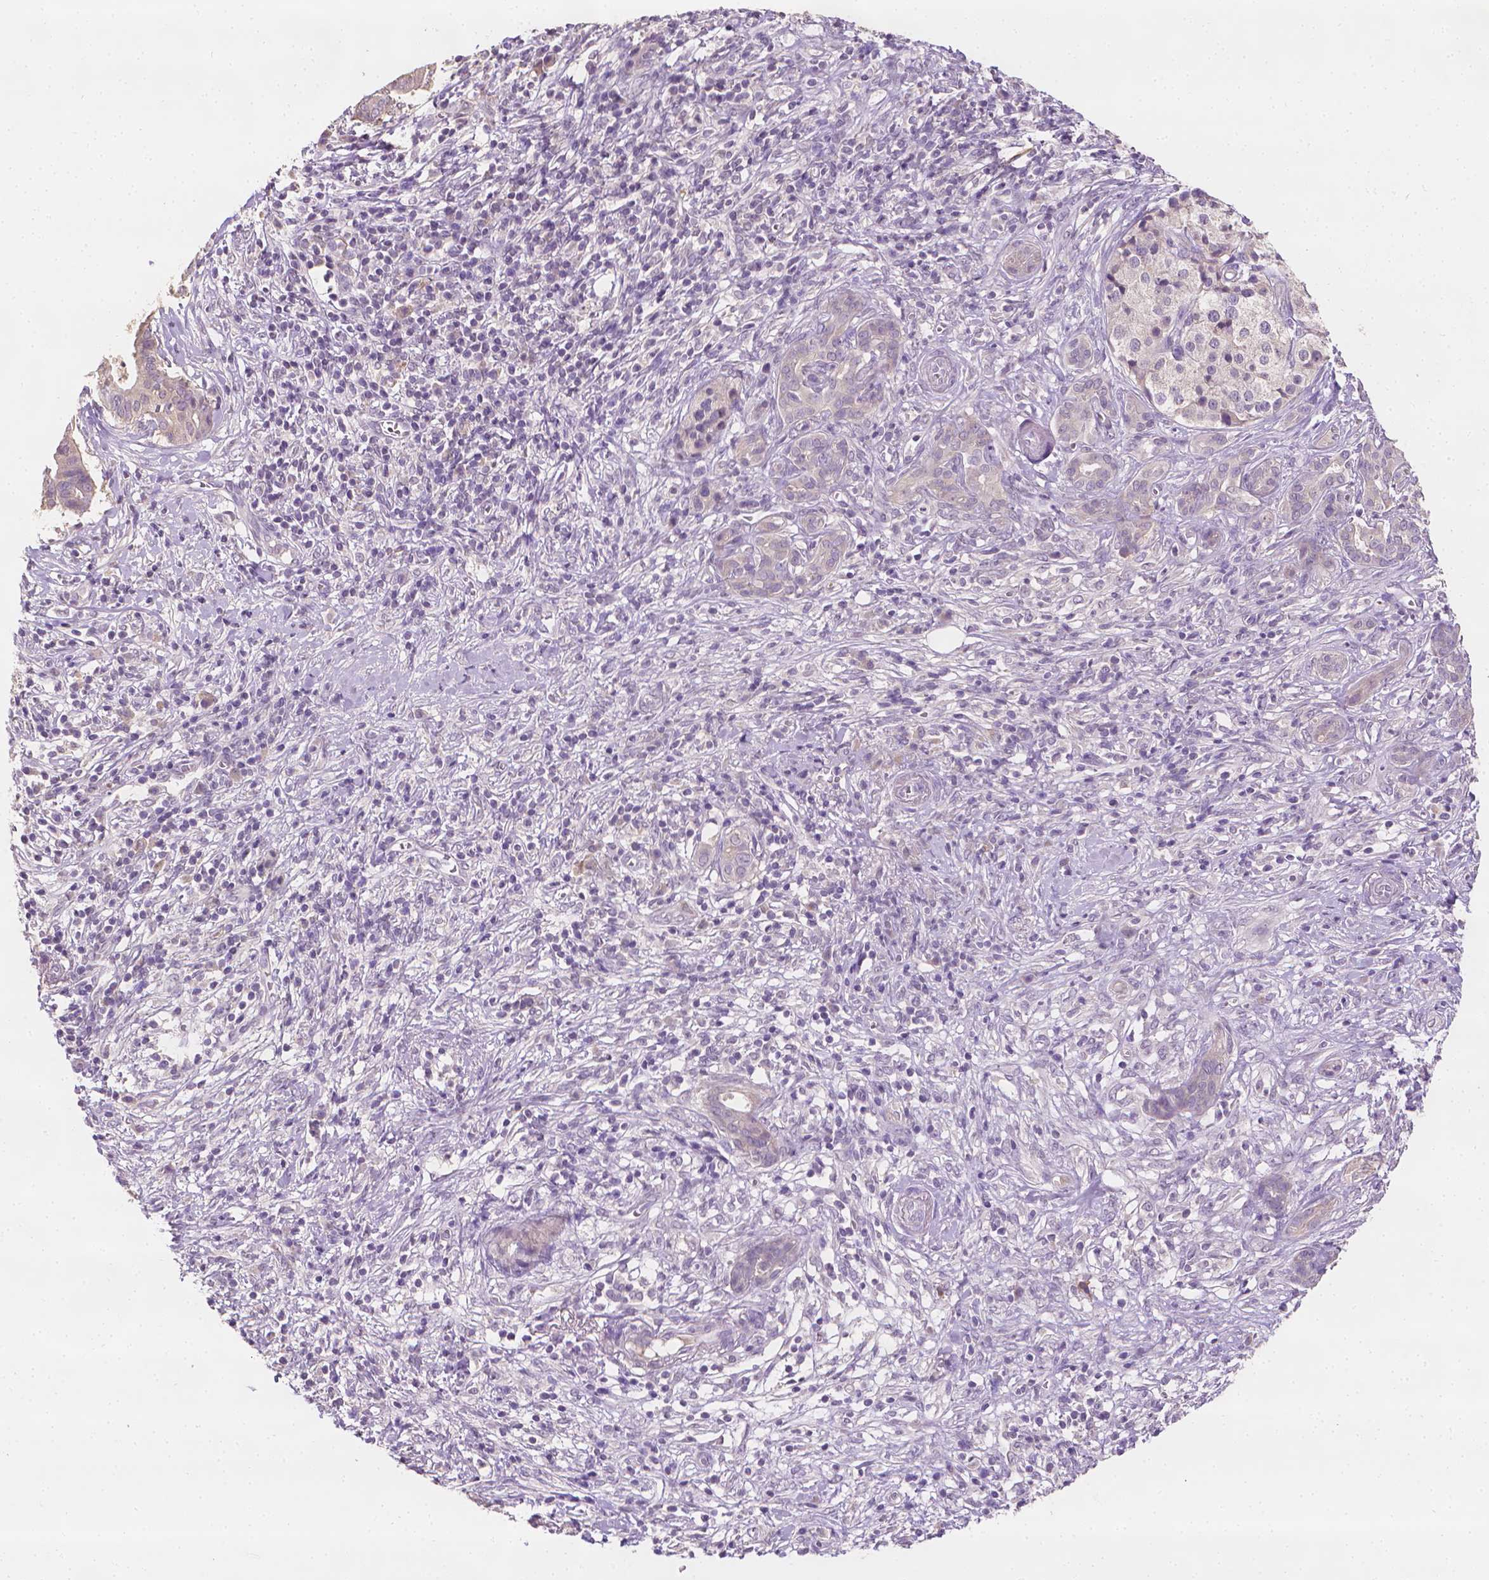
{"staining": {"intensity": "negative", "quantity": "none", "location": "none"}, "tissue": "pancreatic cancer", "cell_type": "Tumor cells", "image_type": "cancer", "snomed": [{"axis": "morphology", "description": "Adenocarcinoma, NOS"}, {"axis": "topography", "description": "Pancreas"}], "caption": "High power microscopy micrograph of an immunohistochemistry micrograph of pancreatic adenocarcinoma, revealing no significant positivity in tumor cells.", "gene": "FASN", "patient": {"sex": "male", "age": 61}}